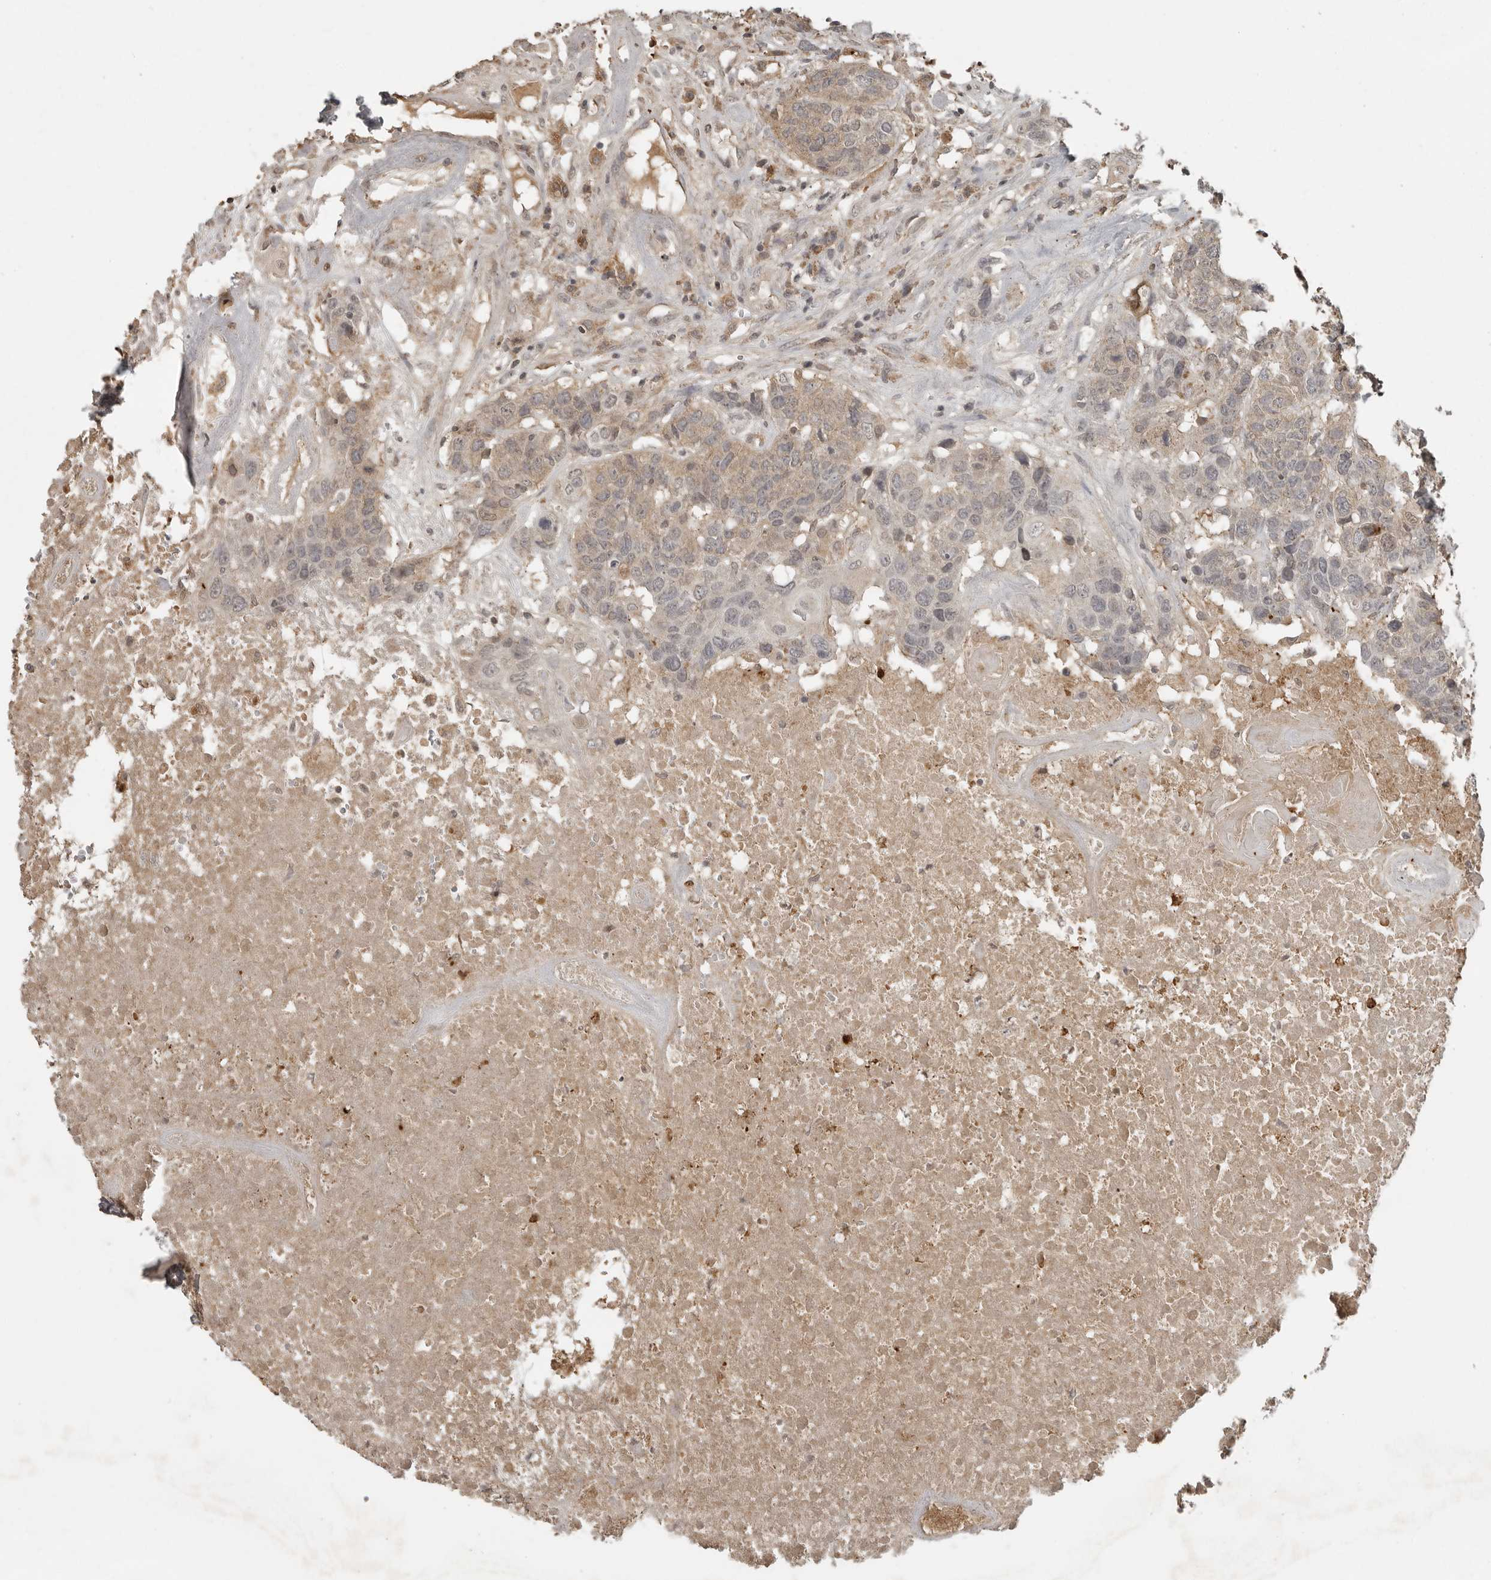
{"staining": {"intensity": "weak", "quantity": "<25%", "location": "cytoplasmic/membranous"}, "tissue": "head and neck cancer", "cell_type": "Tumor cells", "image_type": "cancer", "snomed": [{"axis": "morphology", "description": "Squamous cell carcinoma, NOS"}, {"axis": "topography", "description": "Head-Neck"}], "caption": "A micrograph of human squamous cell carcinoma (head and neck) is negative for staining in tumor cells.", "gene": "CTF1", "patient": {"sex": "male", "age": 66}}